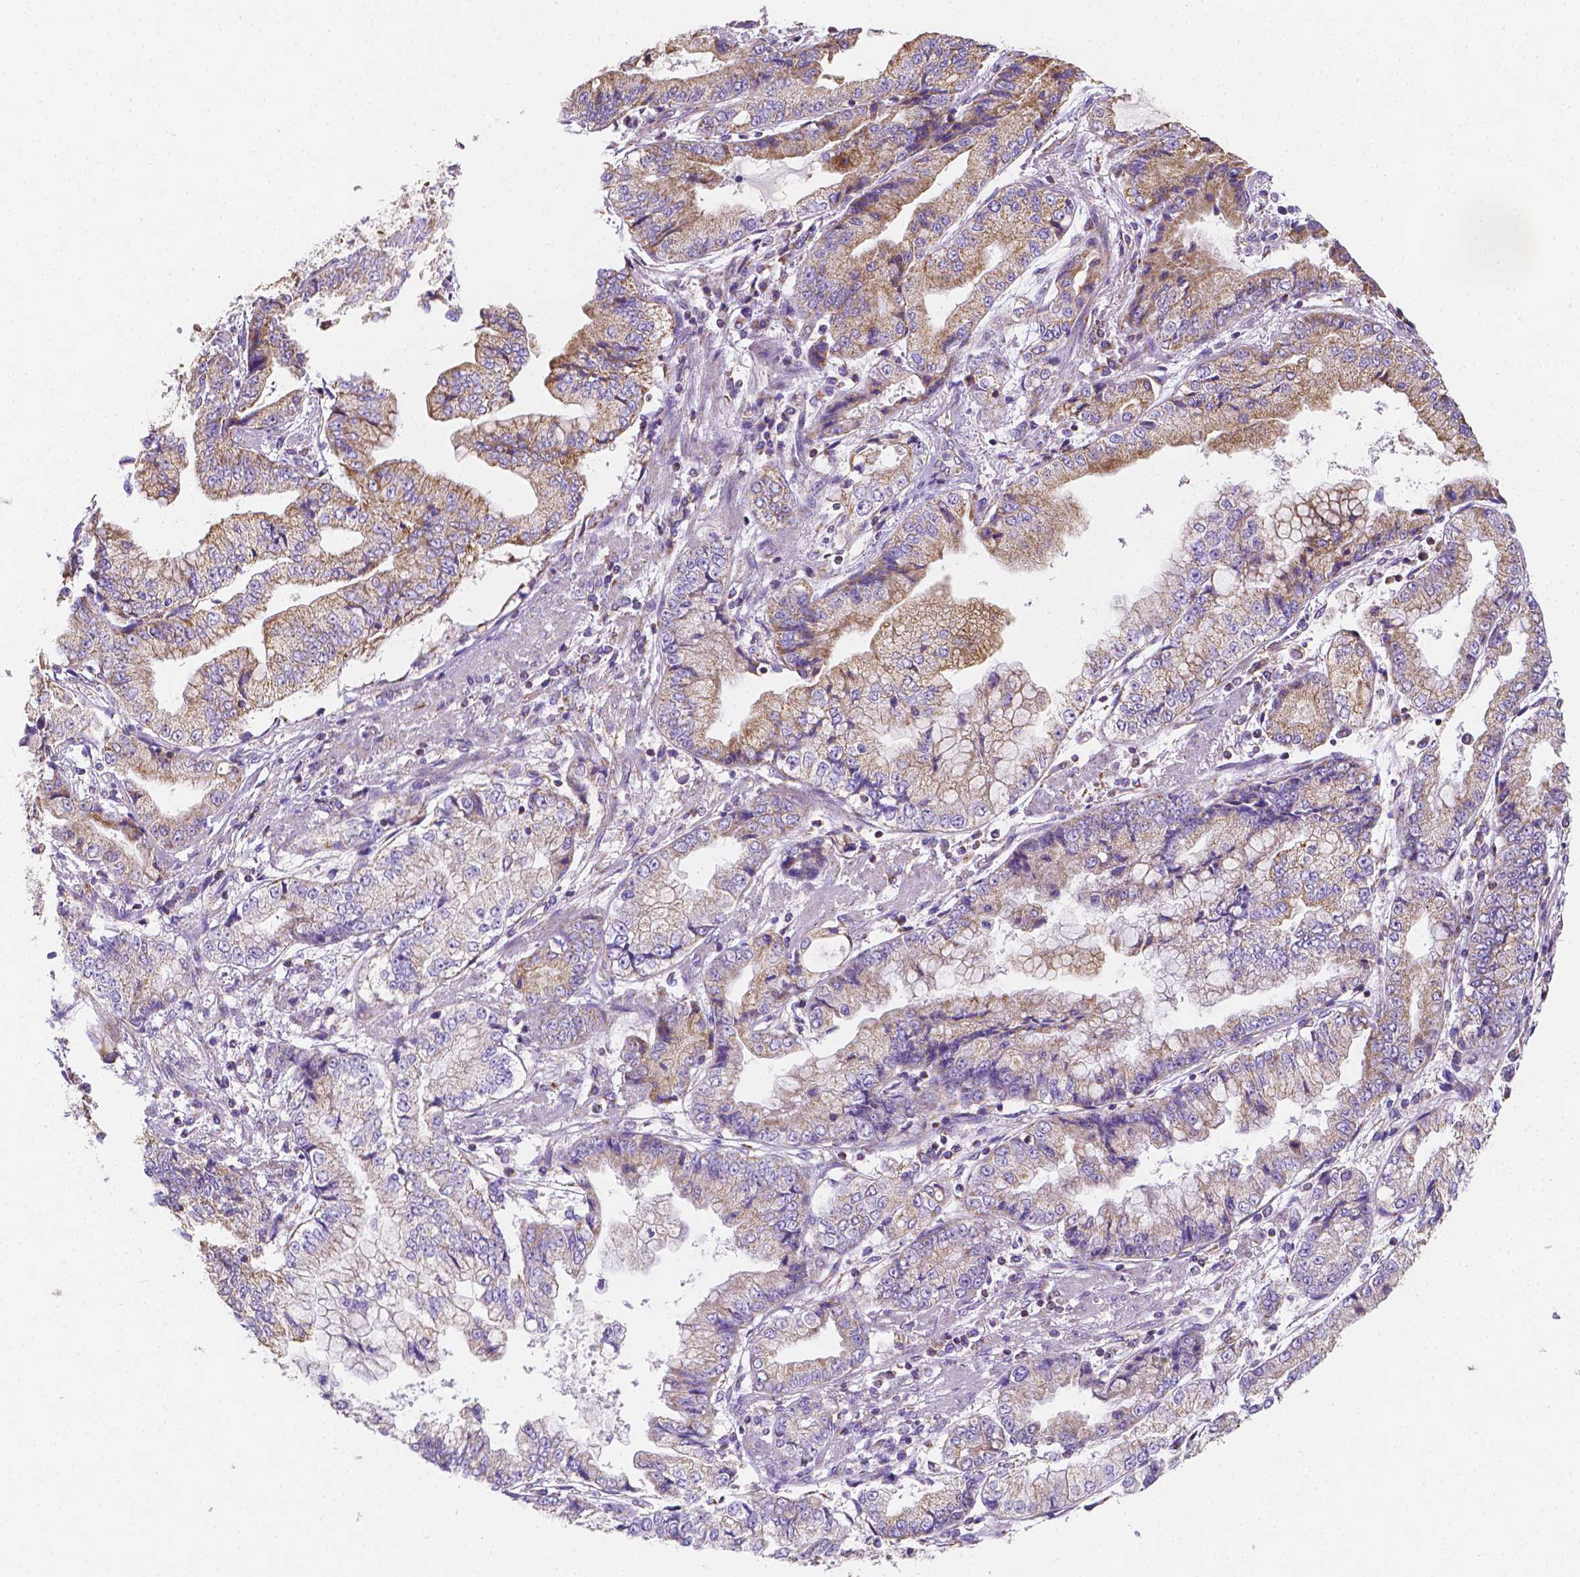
{"staining": {"intensity": "moderate", "quantity": "25%-75%", "location": "cytoplasmic/membranous"}, "tissue": "stomach cancer", "cell_type": "Tumor cells", "image_type": "cancer", "snomed": [{"axis": "morphology", "description": "Adenocarcinoma, NOS"}, {"axis": "topography", "description": "Stomach, upper"}], "caption": "Stomach cancer was stained to show a protein in brown. There is medium levels of moderate cytoplasmic/membranous expression in about 25%-75% of tumor cells.", "gene": "SGTB", "patient": {"sex": "female", "age": 74}}